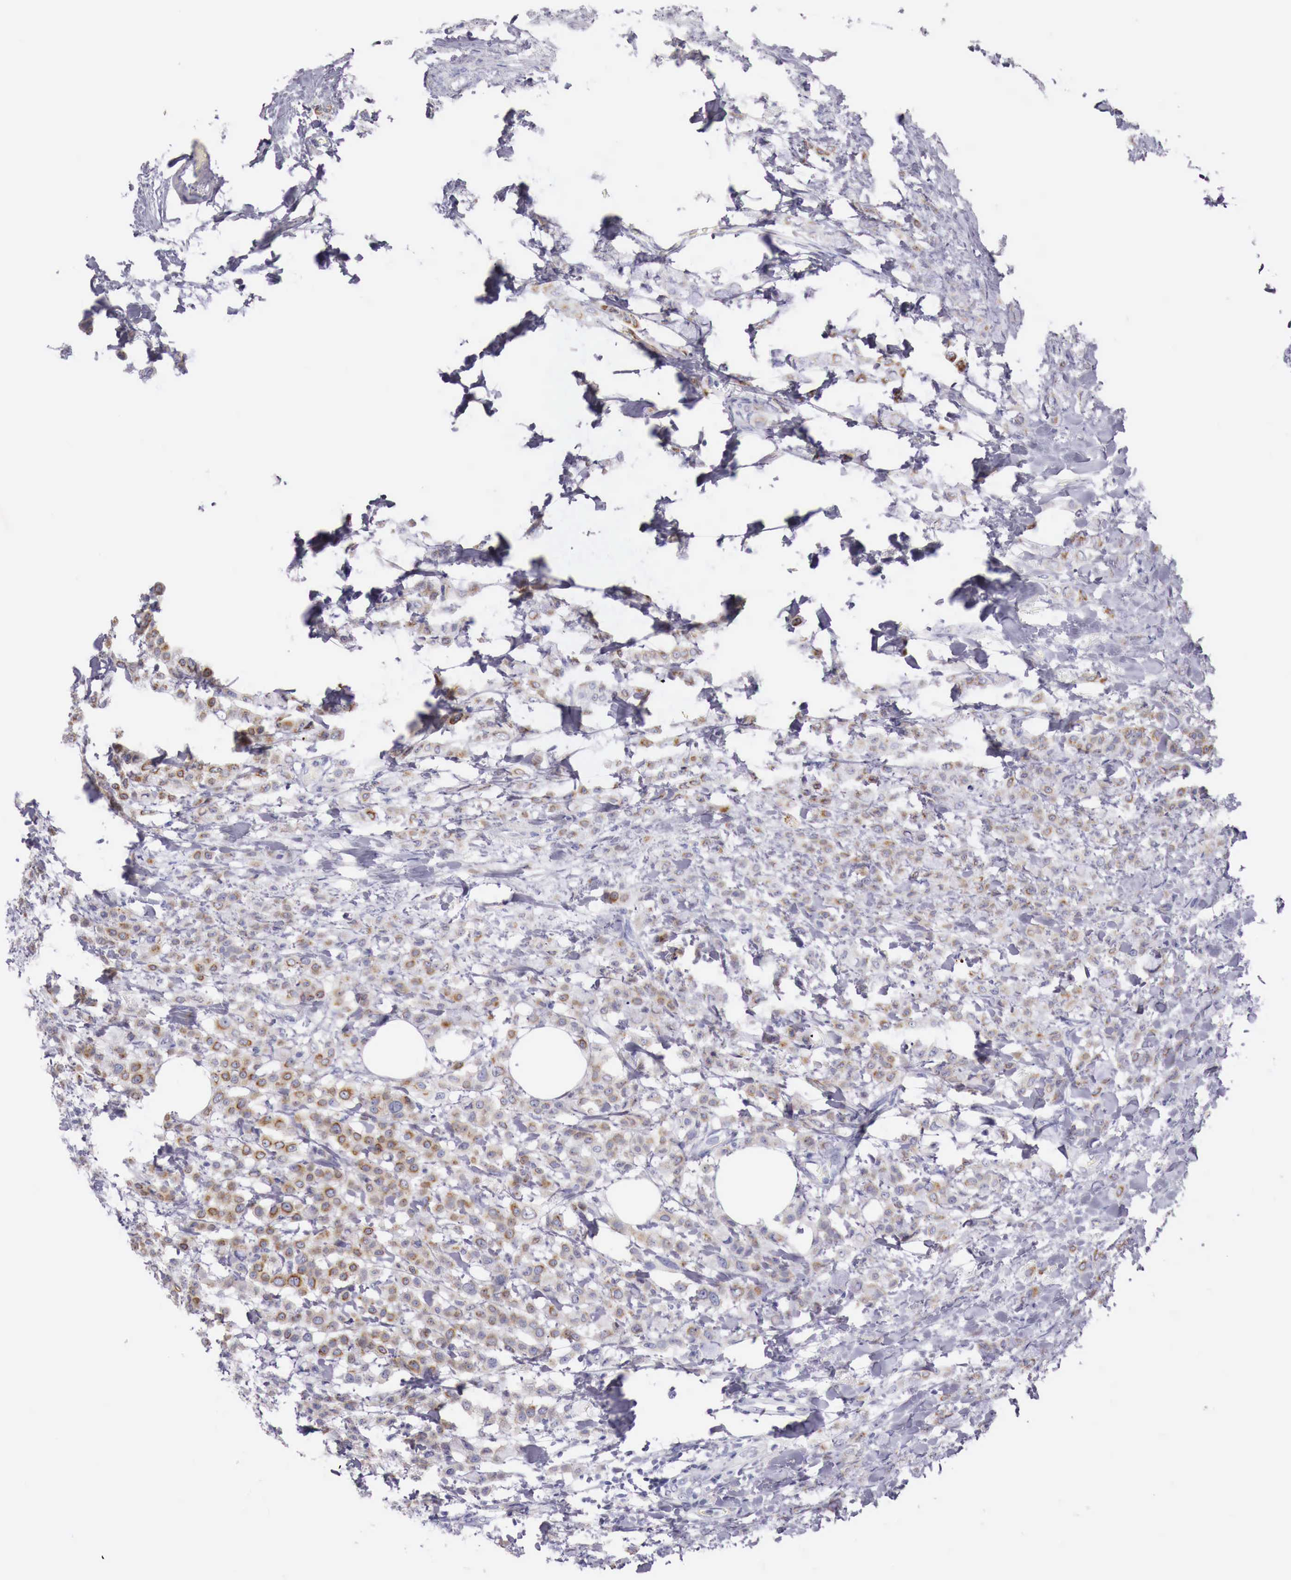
{"staining": {"intensity": "moderate", "quantity": "25%-75%", "location": "cytoplasmic/membranous"}, "tissue": "breast cancer", "cell_type": "Tumor cells", "image_type": "cancer", "snomed": [{"axis": "morphology", "description": "Lobular carcinoma"}, {"axis": "topography", "description": "Breast"}], "caption": "Immunohistochemistry (DAB) staining of human breast cancer (lobular carcinoma) shows moderate cytoplasmic/membranous protein positivity in about 25%-75% of tumor cells. The staining is performed using DAB (3,3'-diaminobenzidine) brown chromogen to label protein expression. The nuclei are counter-stained blue using hematoxylin.", "gene": "NREP", "patient": {"sex": "female", "age": 85}}